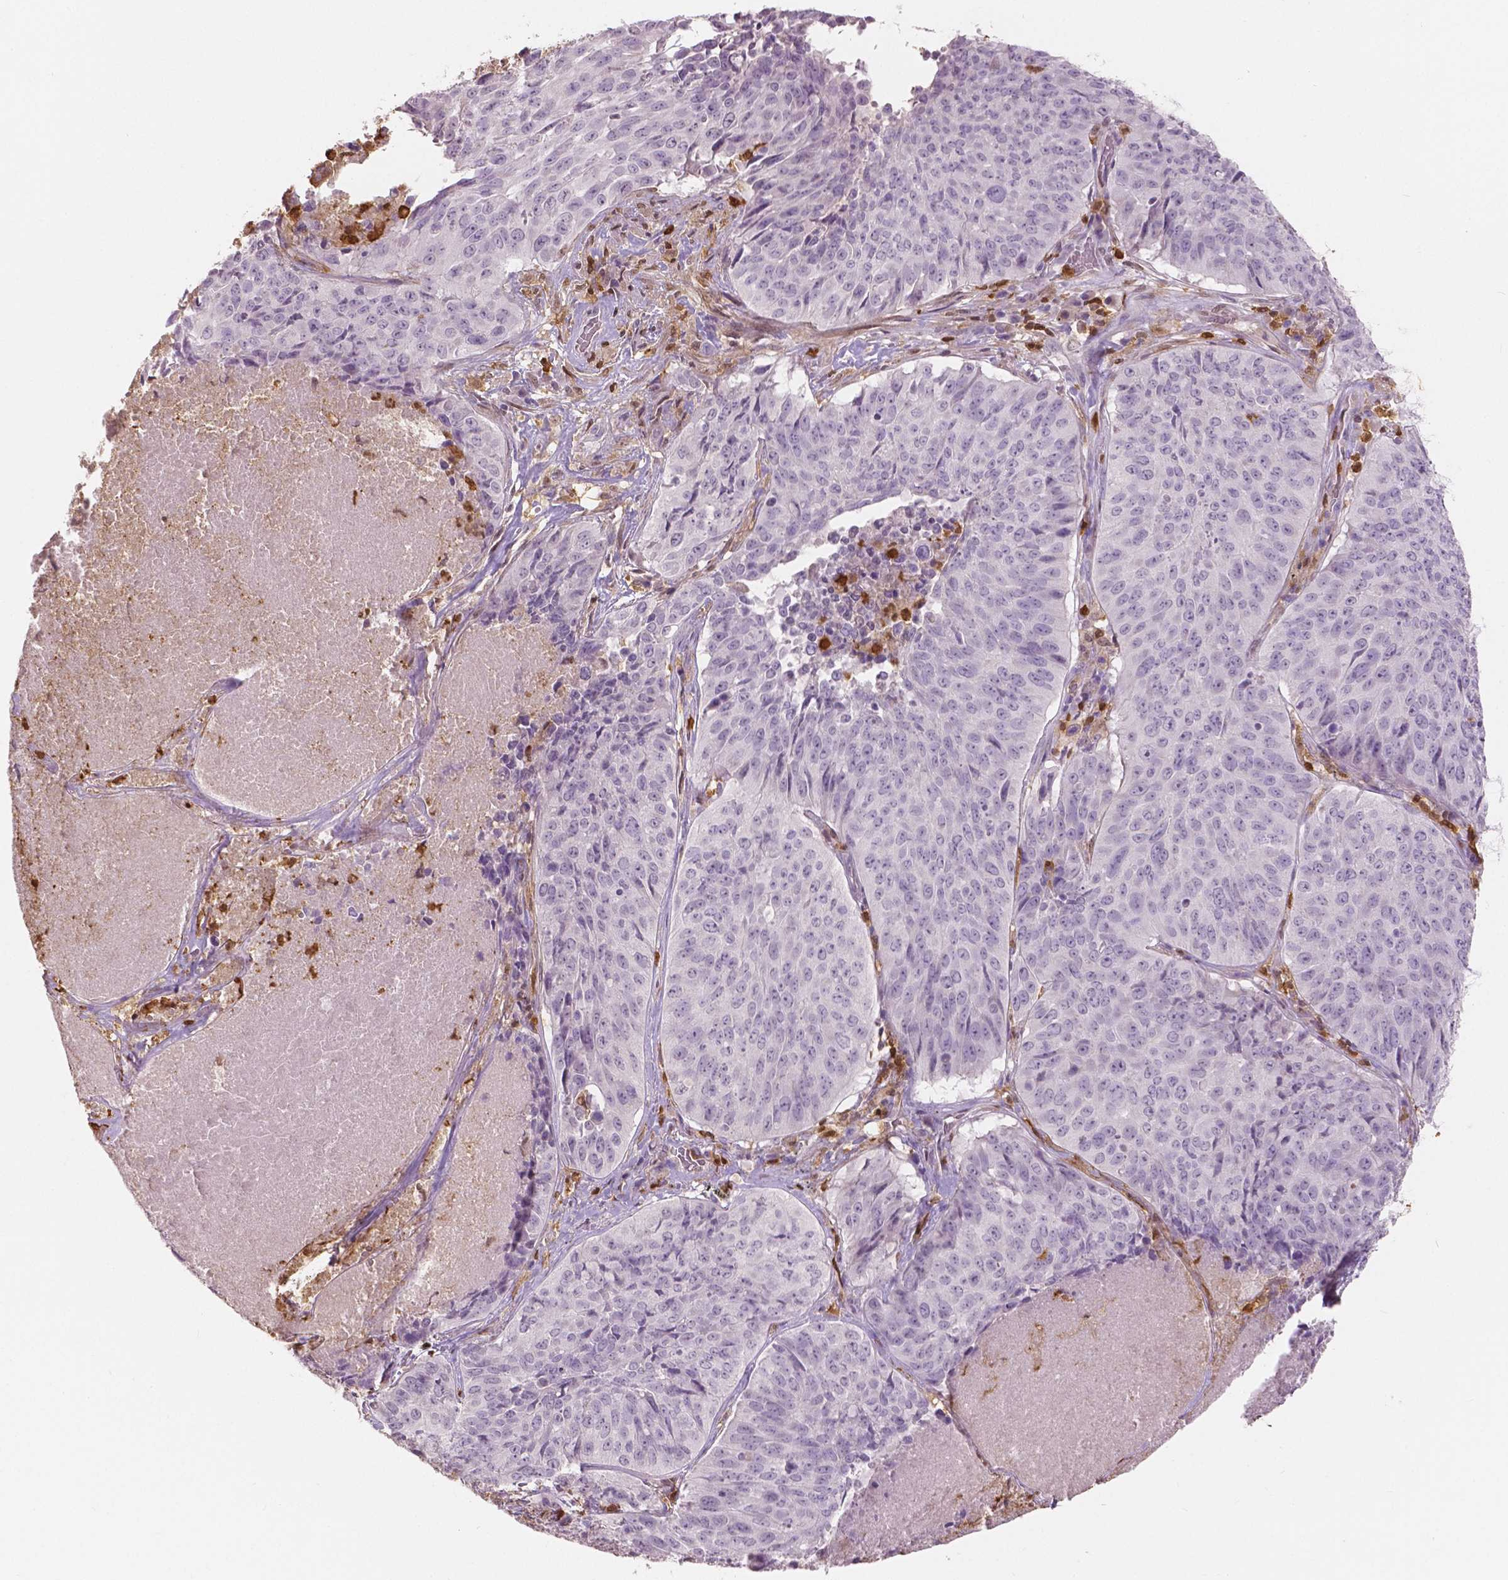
{"staining": {"intensity": "negative", "quantity": "none", "location": "none"}, "tissue": "lung cancer", "cell_type": "Tumor cells", "image_type": "cancer", "snomed": [{"axis": "morphology", "description": "Normal tissue, NOS"}, {"axis": "morphology", "description": "Squamous cell carcinoma, NOS"}, {"axis": "topography", "description": "Bronchus"}, {"axis": "topography", "description": "Lung"}], "caption": "Immunohistochemistry histopathology image of neoplastic tissue: human lung squamous cell carcinoma stained with DAB shows no significant protein positivity in tumor cells.", "gene": "S100A4", "patient": {"sex": "male", "age": 64}}